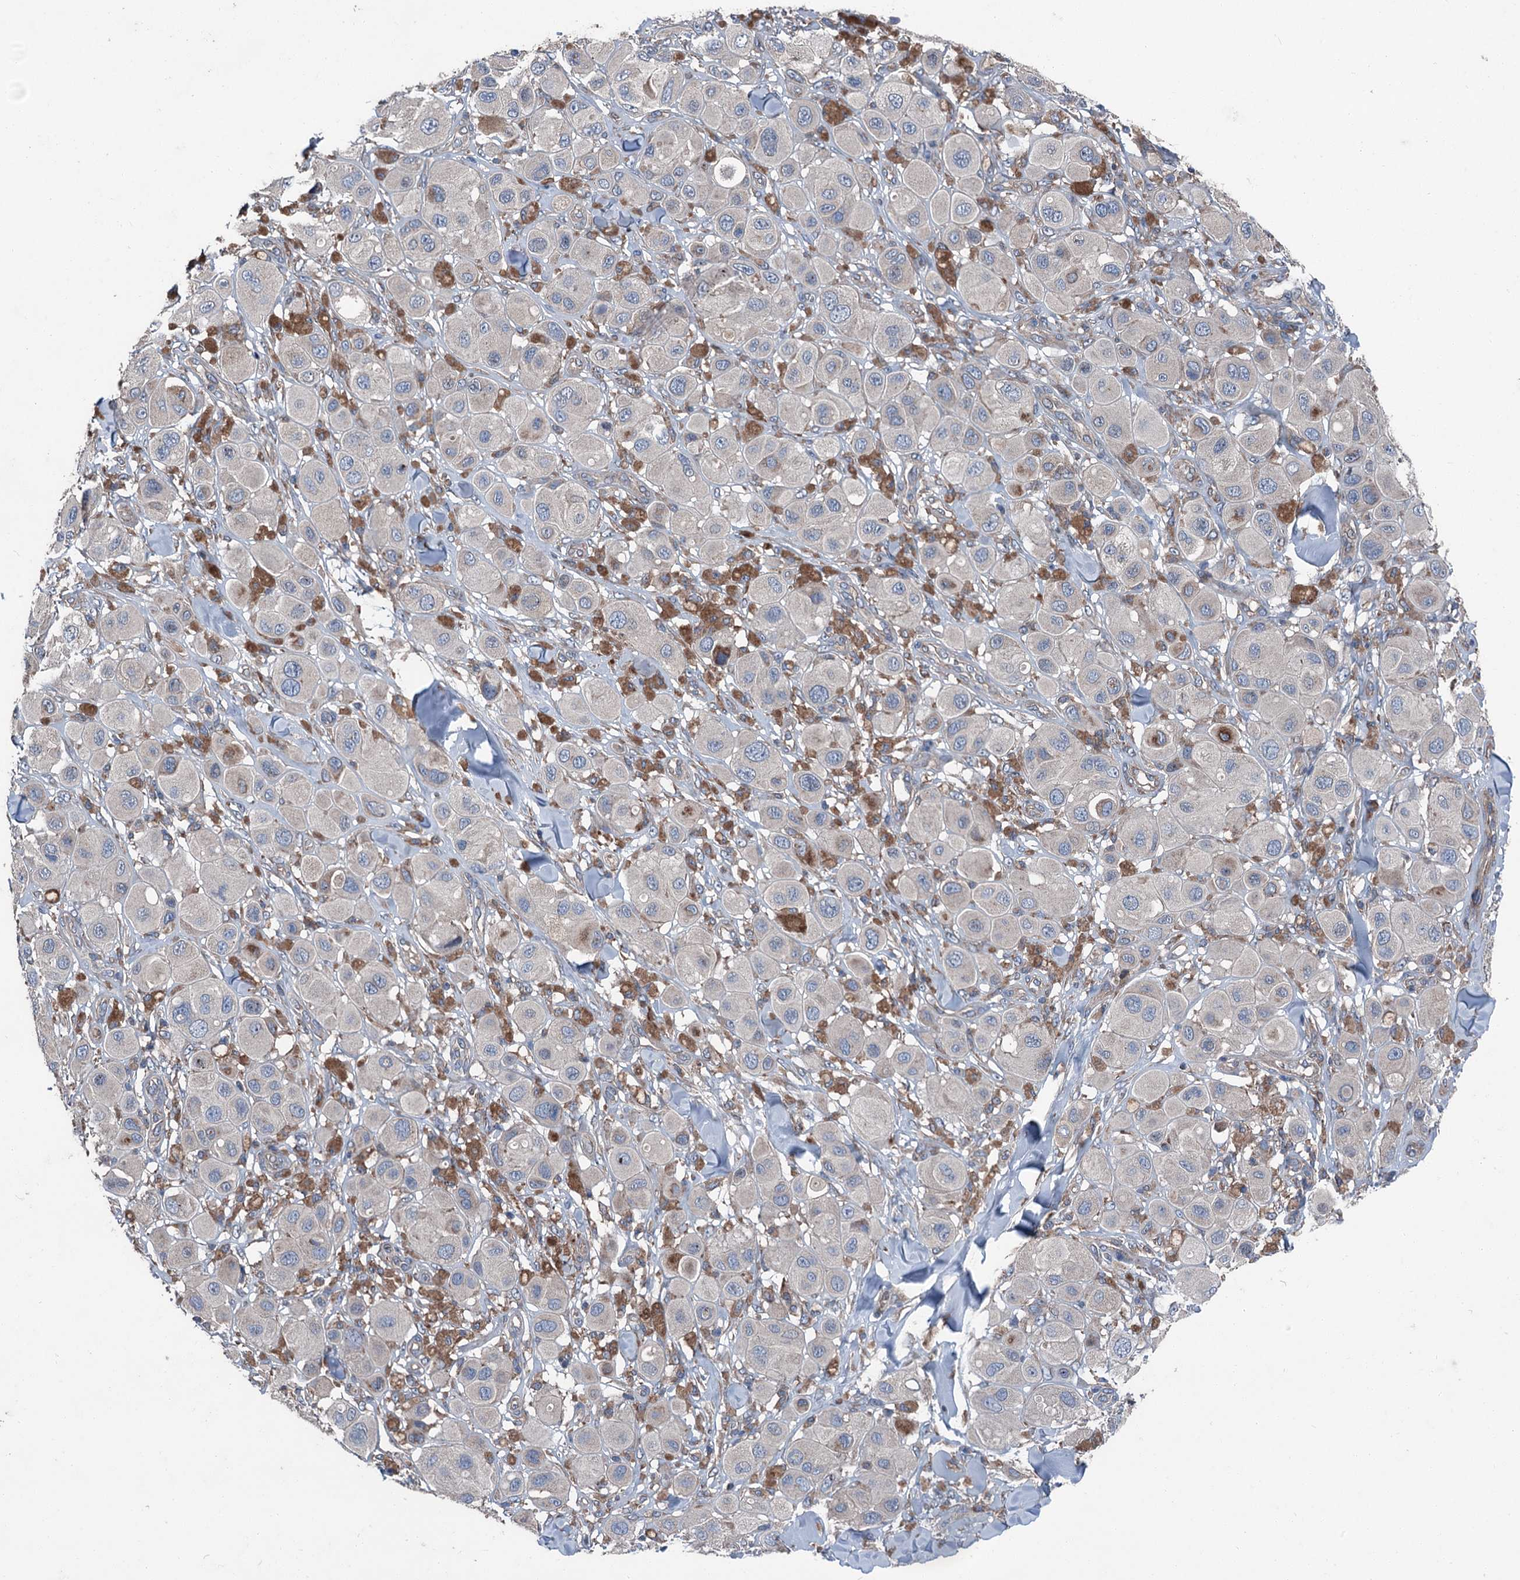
{"staining": {"intensity": "negative", "quantity": "none", "location": "none"}, "tissue": "melanoma", "cell_type": "Tumor cells", "image_type": "cancer", "snomed": [{"axis": "morphology", "description": "Malignant melanoma, Metastatic site"}, {"axis": "topography", "description": "Skin"}], "caption": "Malignant melanoma (metastatic site) stained for a protein using immunohistochemistry (IHC) displays no expression tumor cells.", "gene": "RUFY1", "patient": {"sex": "male", "age": 41}}